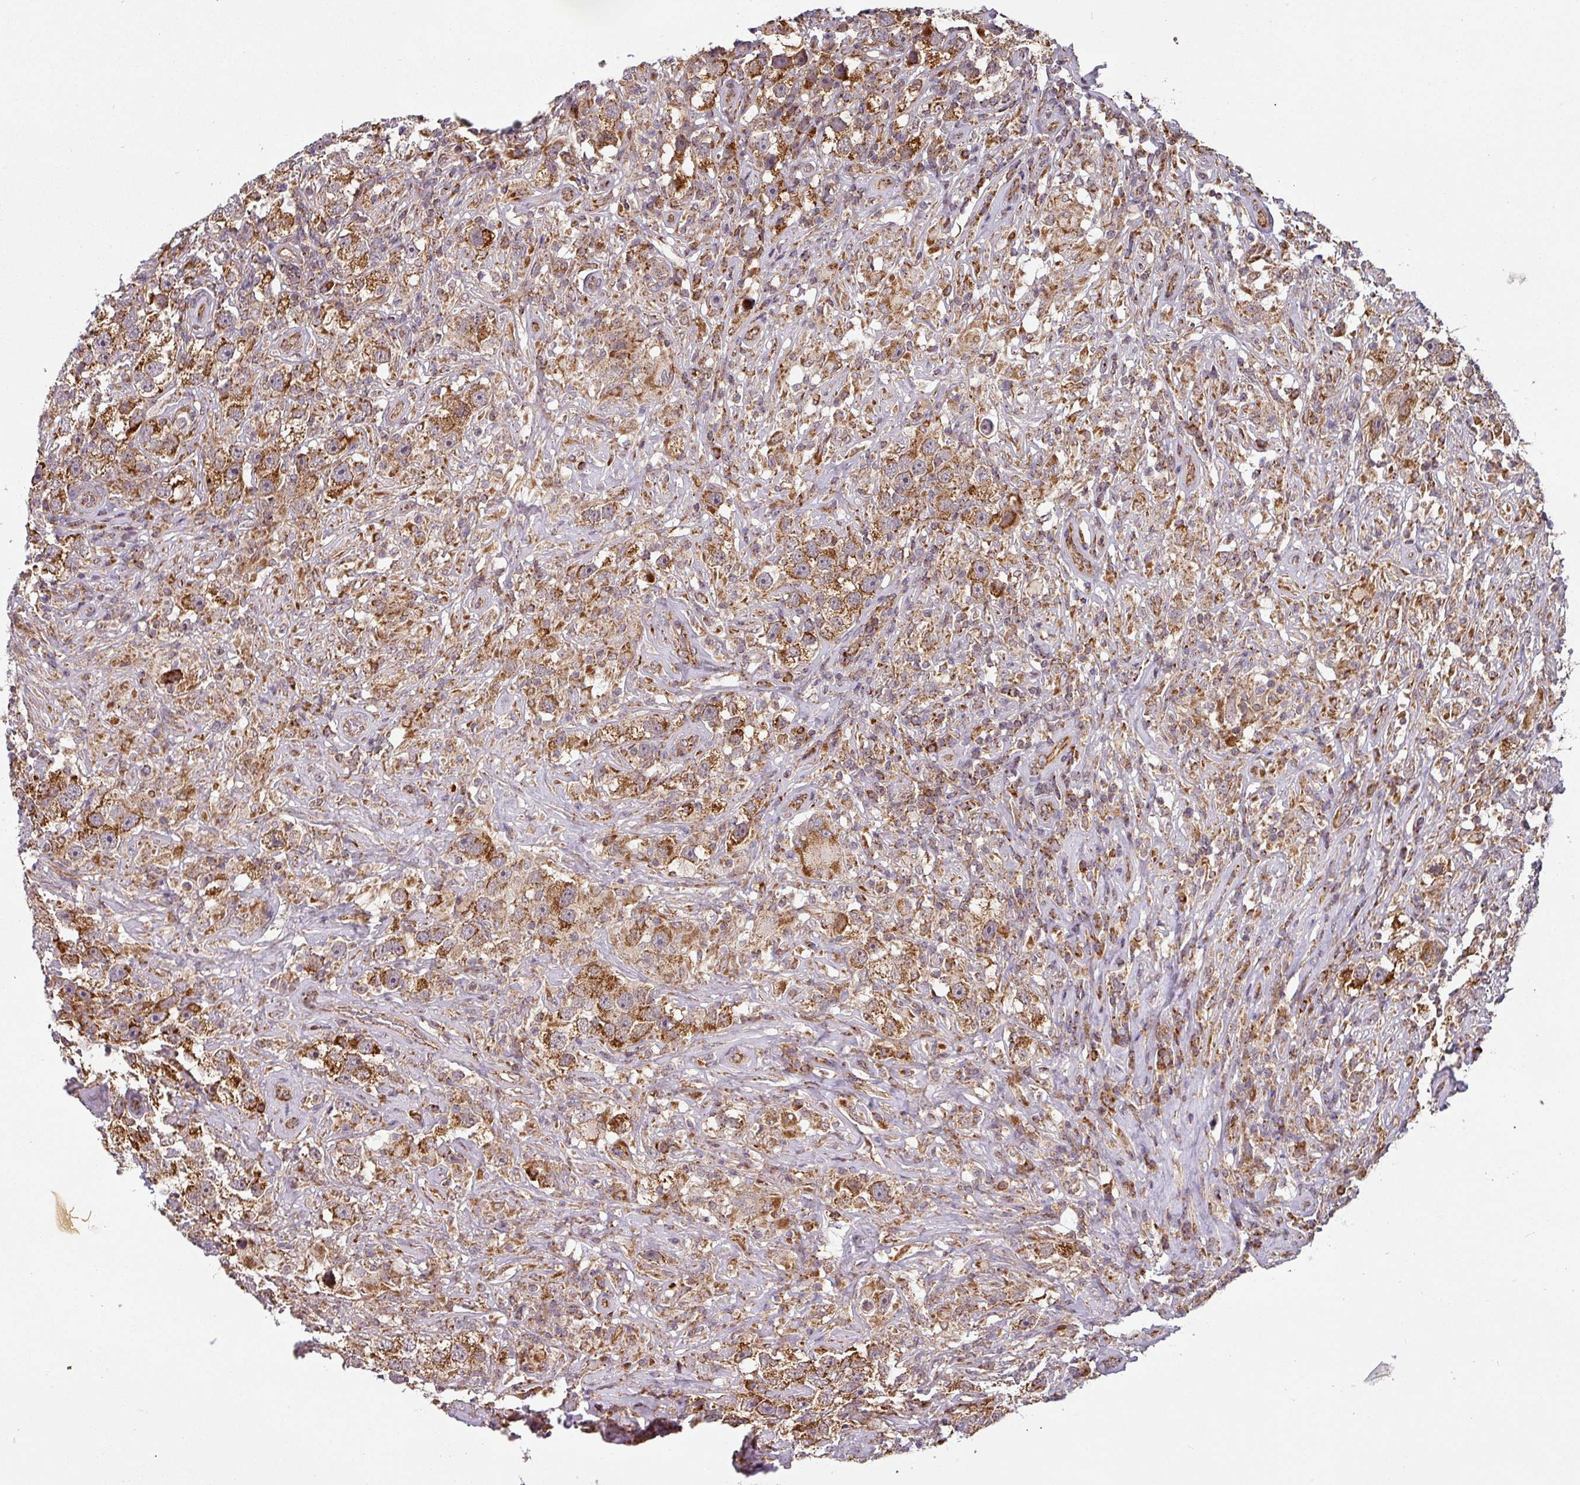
{"staining": {"intensity": "strong", "quantity": ">75%", "location": "cytoplasmic/membranous"}, "tissue": "testis cancer", "cell_type": "Tumor cells", "image_type": "cancer", "snomed": [{"axis": "morphology", "description": "Seminoma, NOS"}, {"axis": "topography", "description": "Testis"}], "caption": "A brown stain labels strong cytoplasmic/membranous staining of a protein in testis cancer (seminoma) tumor cells.", "gene": "MRPS16", "patient": {"sex": "male", "age": 49}}